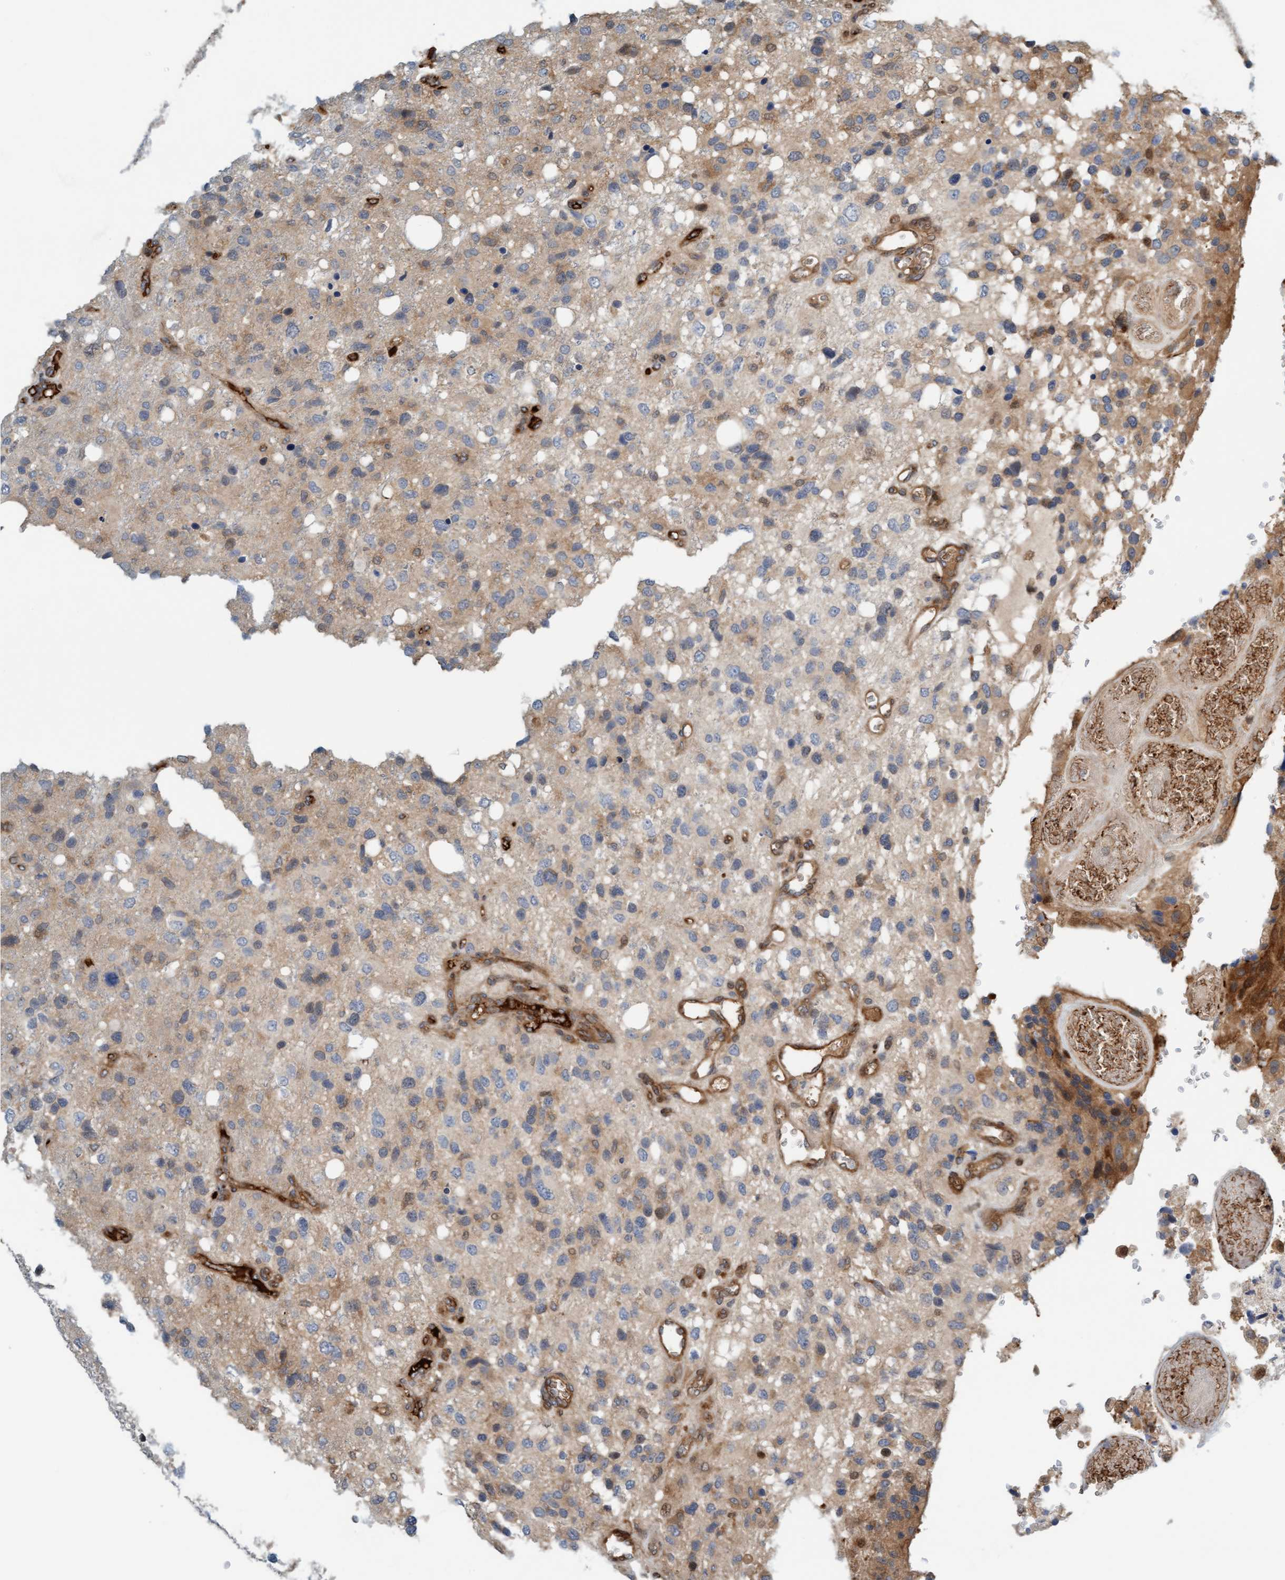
{"staining": {"intensity": "moderate", "quantity": "25%-75%", "location": "cytoplasmic/membranous,nuclear"}, "tissue": "glioma", "cell_type": "Tumor cells", "image_type": "cancer", "snomed": [{"axis": "morphology", "description": "Glioma, malignant, High grade"}, {"axis": "topography", "description": "Brain"}], "caption": "Approximately 25%-75% of tumor cells in malignant glioma (high-grade) demonstrate moderate cytoplasmic/membranous and nuclear protein staining as visualized by brown immunohistochemical staining.", "gene": "EIF4EBP1", "patient": {"sex": "female", "age": 58}}